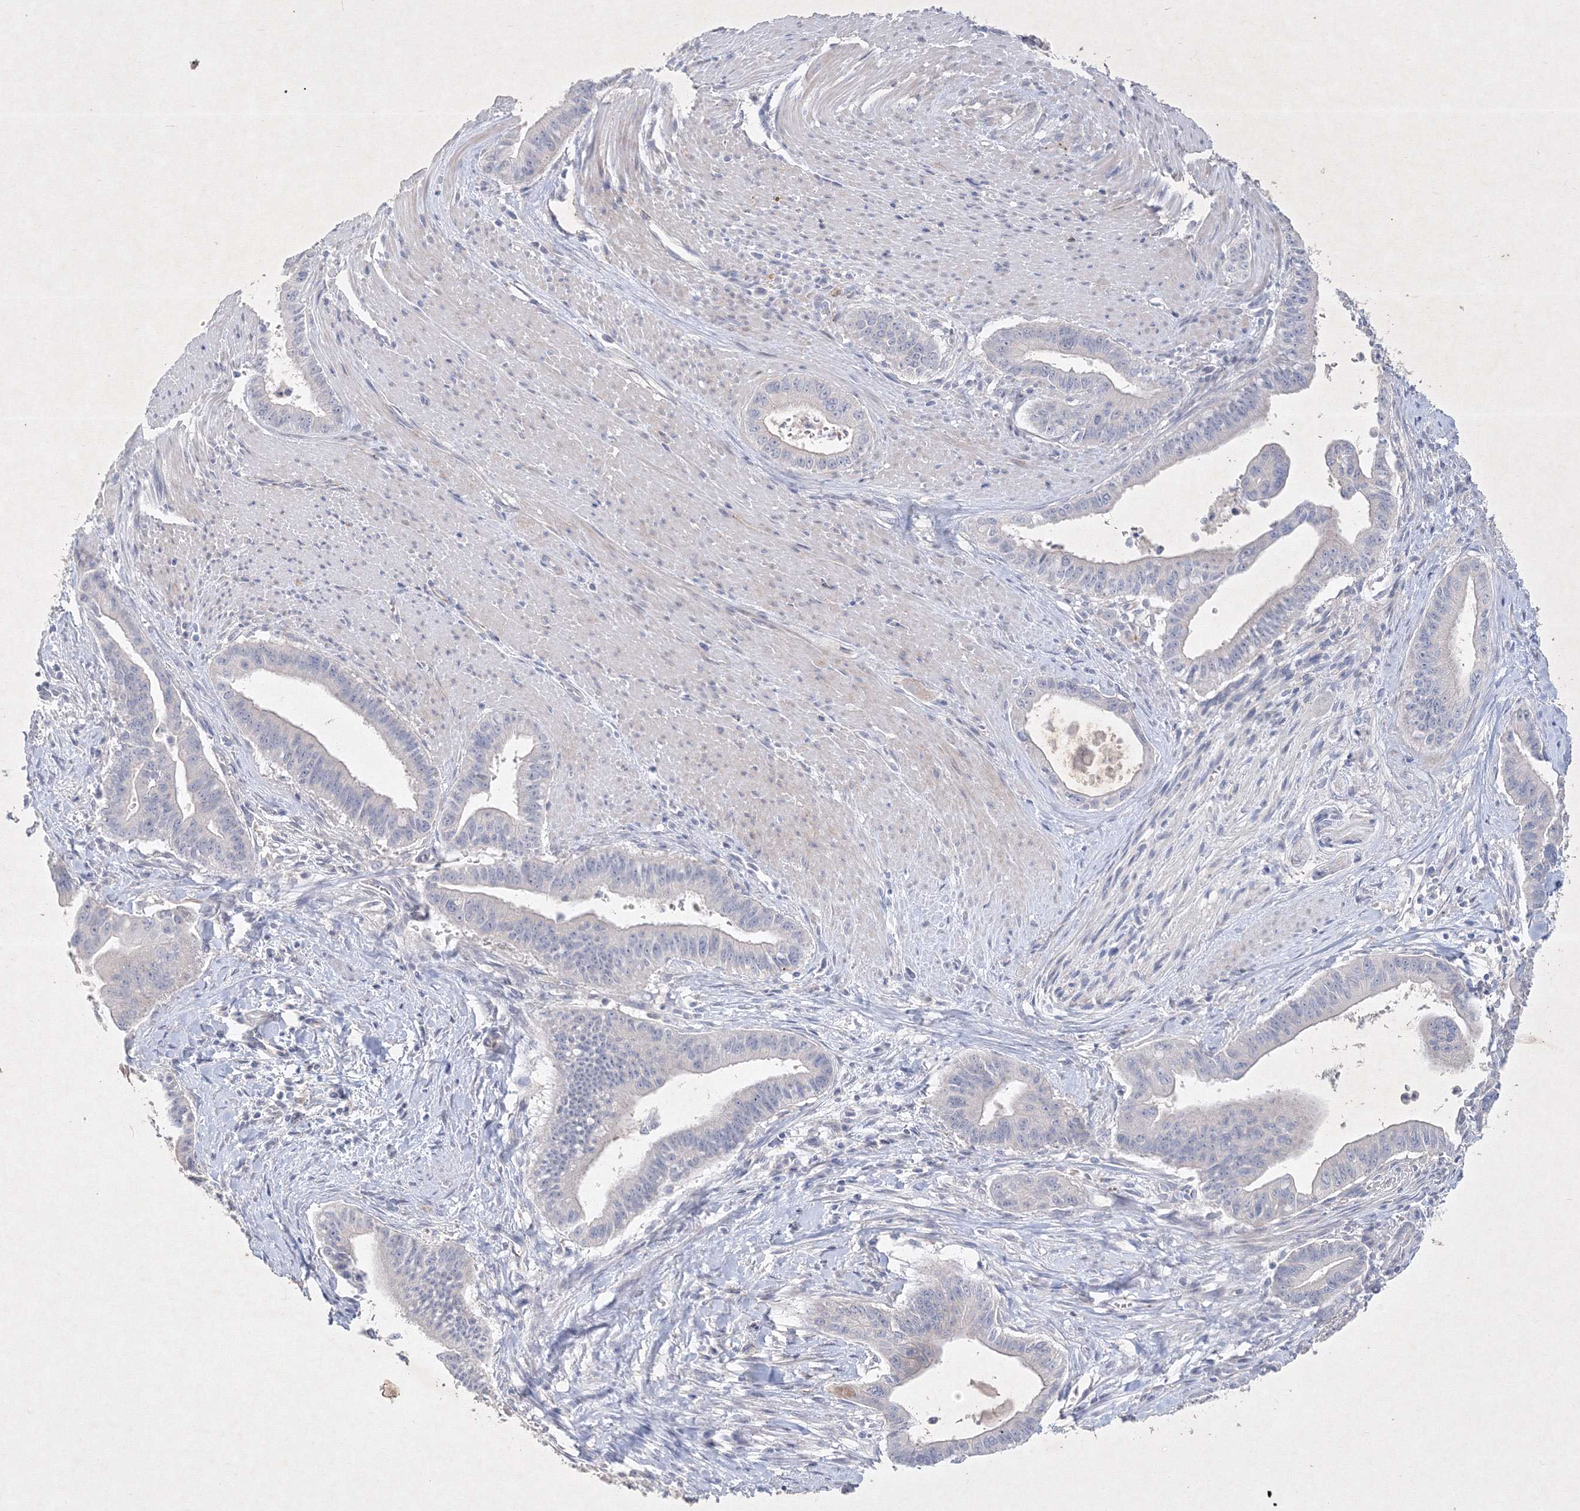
{"staining": {"intensity": "negative", "quantity": "none", "location": "none"}, "tissue": "pancreatic cancer", "cell_type": "Tumor cells", "image_type": "cancer", "snomed": [{"axis": "morphology", "description": "Adenocarcinoma, NOS"}, {"axis": "topography", "description": "Pancreas"}], "caption": "This is an immunohistochemistry histopathology image of adenocarcinoma (pancreatic). There is no expression in tumor cells.", "gene": "CXXC4", "patient": {"sex": "male", "age": 70}}